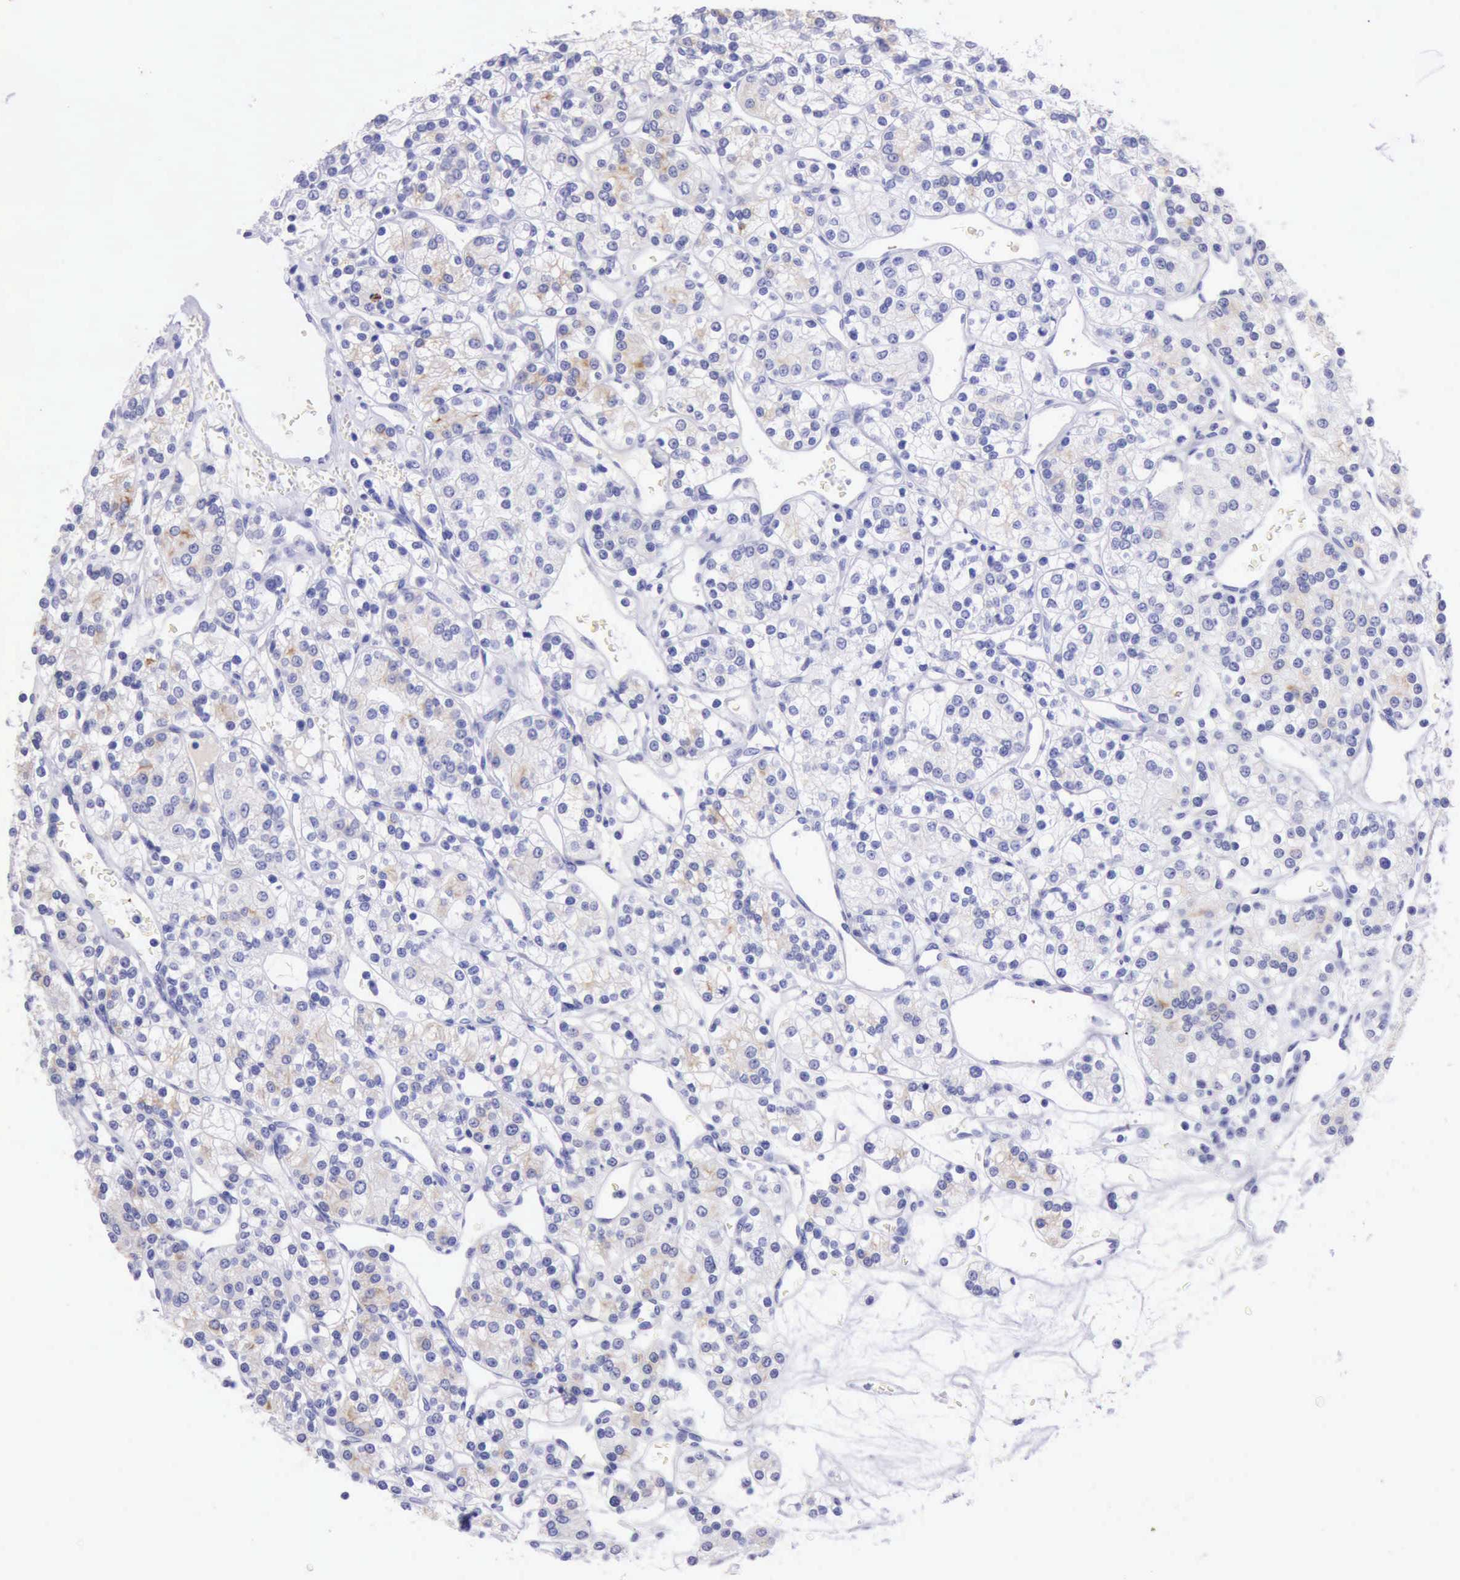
{"staining": {"intensity": "negative", "quantity": "none", "location": "none"}, "tissue": "renal cancer", "cell_type": "Tumor cells", "image_type": "cancer", "snomed": [{"axis": "morphology", "description": "Adenocarcinoma, NOS"}, {"axis": "topography", "description": "Kidney"}], "caption": "This micrograph is of adenocarcinoma (renal) stained with immunohistochemistry to label a protein in brown with the nuclei are counter-stained blue. There is no positivity in tumor cells.", "gene": "KRT8", "patient": {"sex": "female", "age": 62}}